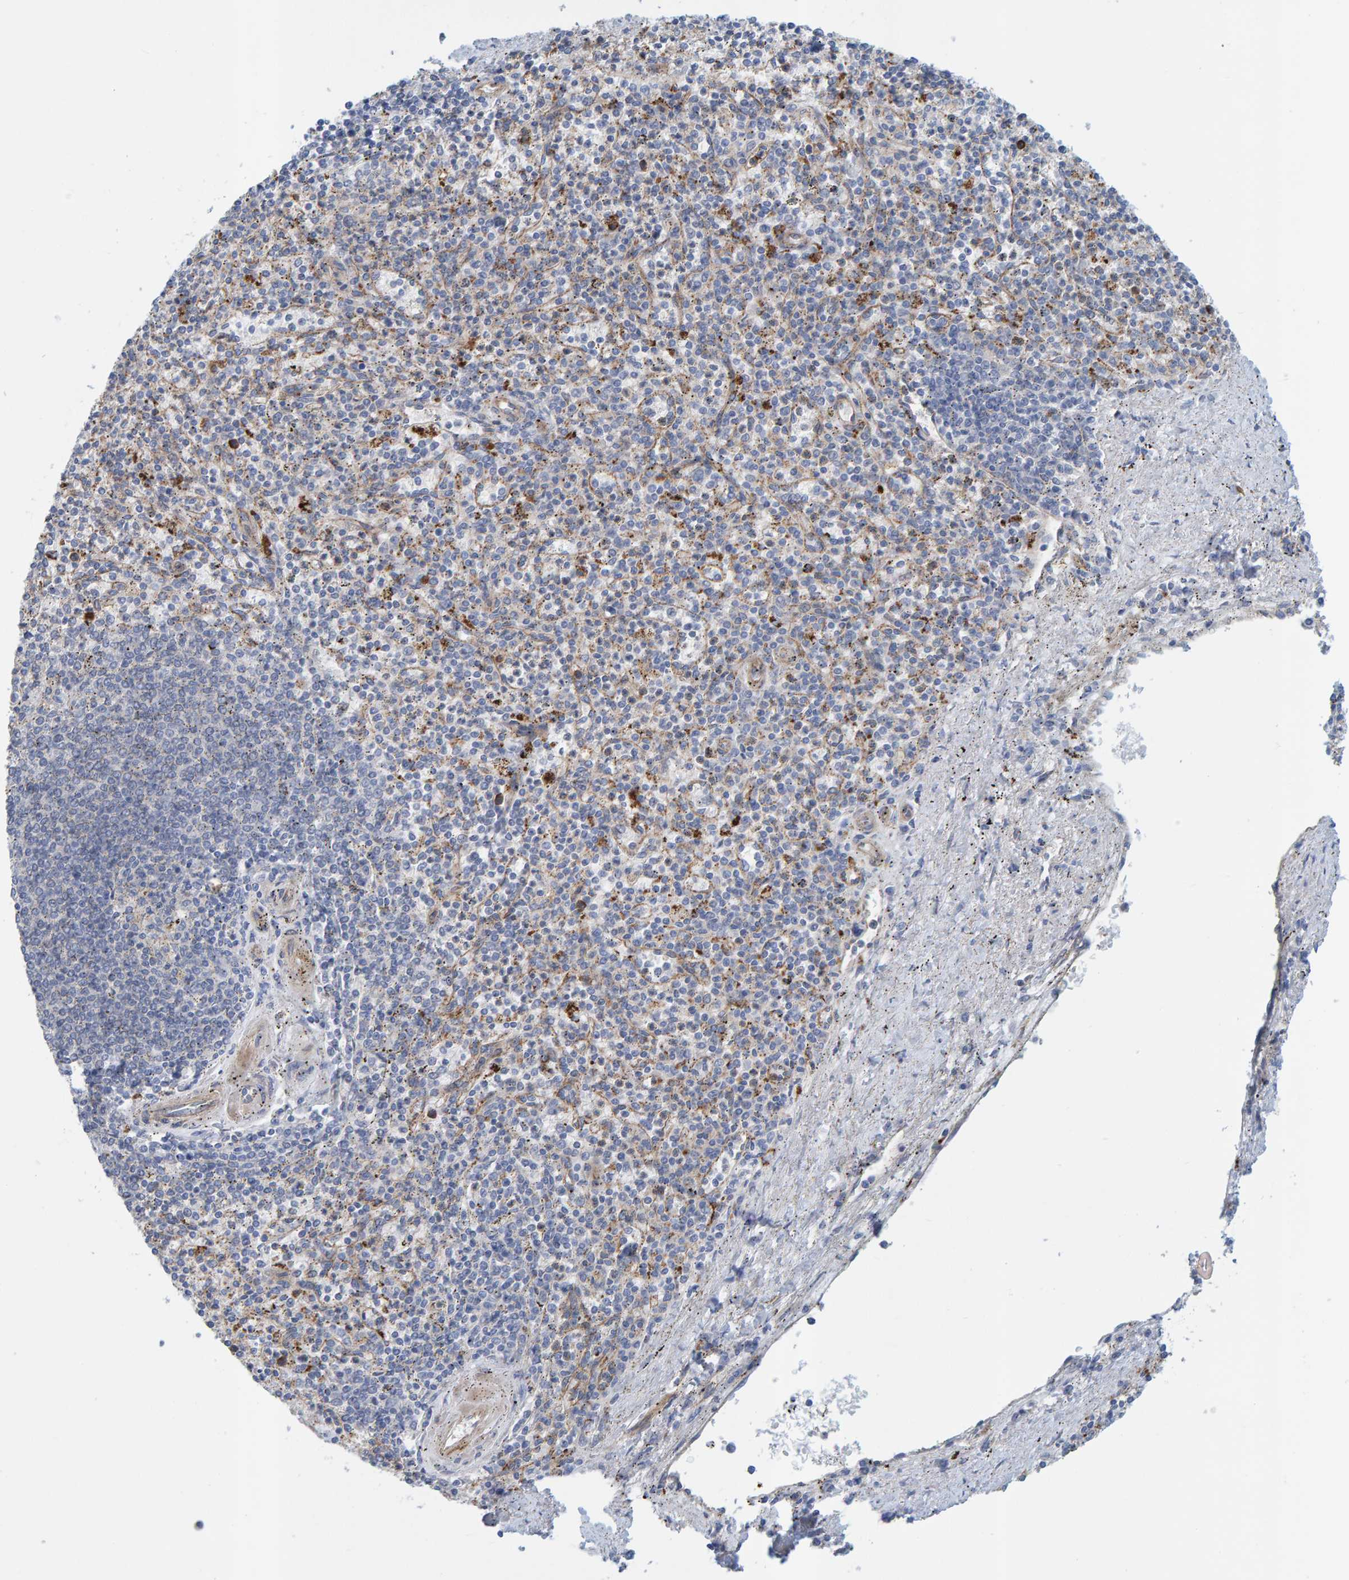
{"staining": {"intensity": "negative", "quantity": "none", "location": "none"}, "tissue": "spleen", "cell_type": "Cells in red pulp", "image_type": "normal", "snomed": [{"axis": "morphology", "description": "Normal tissue, NOS"}, {"axis": "topography", "description": "Spleen"}], "caption": "The IHC photomicrograph has no significant positivity in cells in red pulp of spleen.", "gene": "KRBA2", "patient": {"sex": "male", "age": 72}}